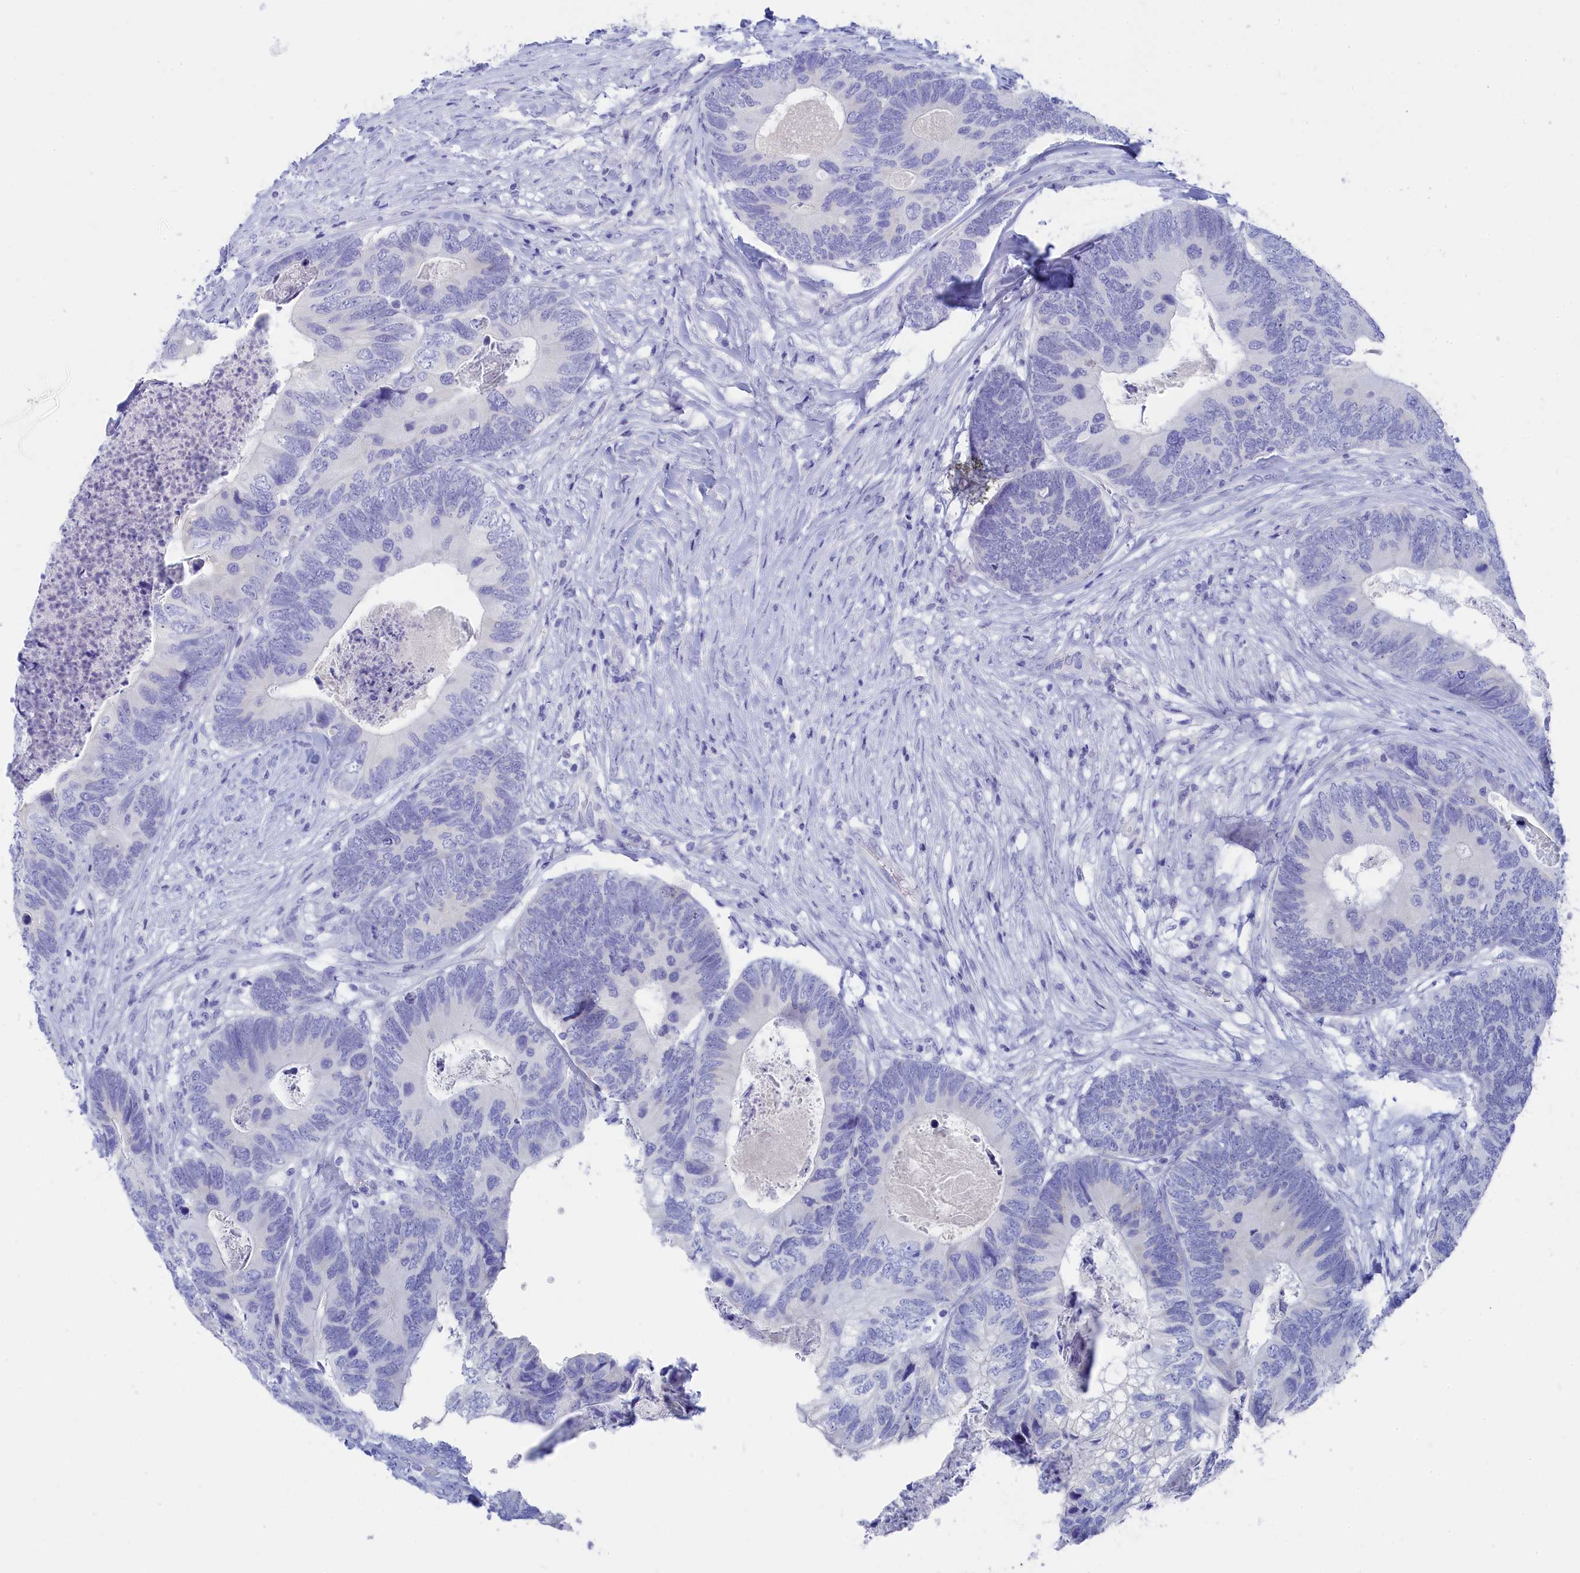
{"staining": {"intensity": "negative", "quantity": "none", "location": "none"}, "tissue": "colorectal cancer", "cell_type": "Tumor cells", "image_type": "cancer", "snomed": [{"axis": "morphology", "description": "Adenocarcinoma, NOS"}, {"axis": "topography", "description": "Colon"}], "caption": "Immunohistochemistry micrograph of neoplastic tissue: colorectal cancer (adenocarcinoma) stained with DAB reveals no significant protein staining in tumor cells.", "gene": "TRIM10", "patient": {"sex": "female", "age": 67}}